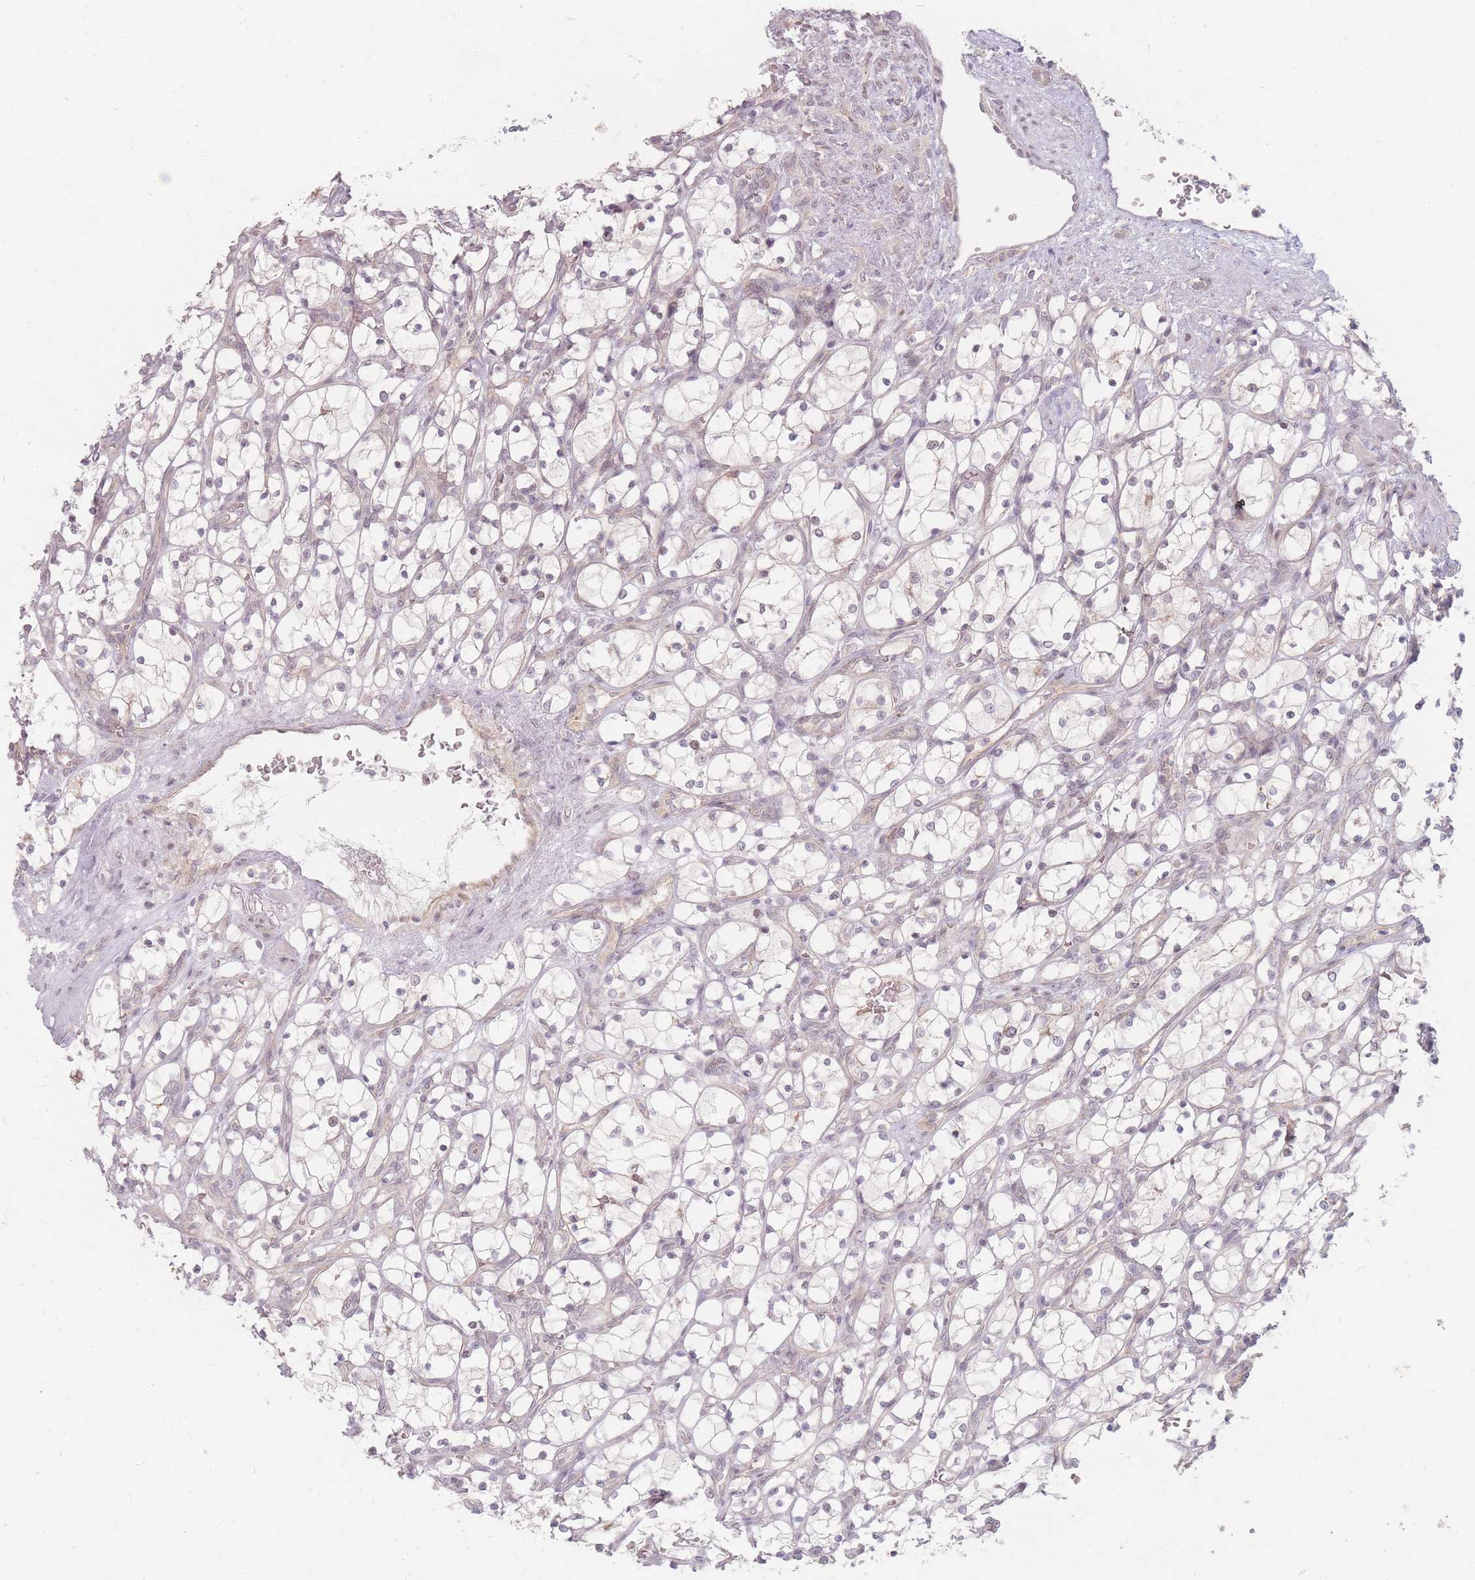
{"staining": {"intensity": "negative", "quantity": "none", "location": "none"}, "tissue": "renal cancer", "cell_type": "Tumor cells", "image_type": "cancer", "snomed": [{"axis": "morphology", "description": "Adenocarcinoma, NOS"}, {"axis": "topography", "description": "Kidney"}], "caption": "Protein analysis of renal cancer shows no significant expression in tumor cells.", "gene": "GABRA6", "patient": {"sex": "female", "age": 69}}